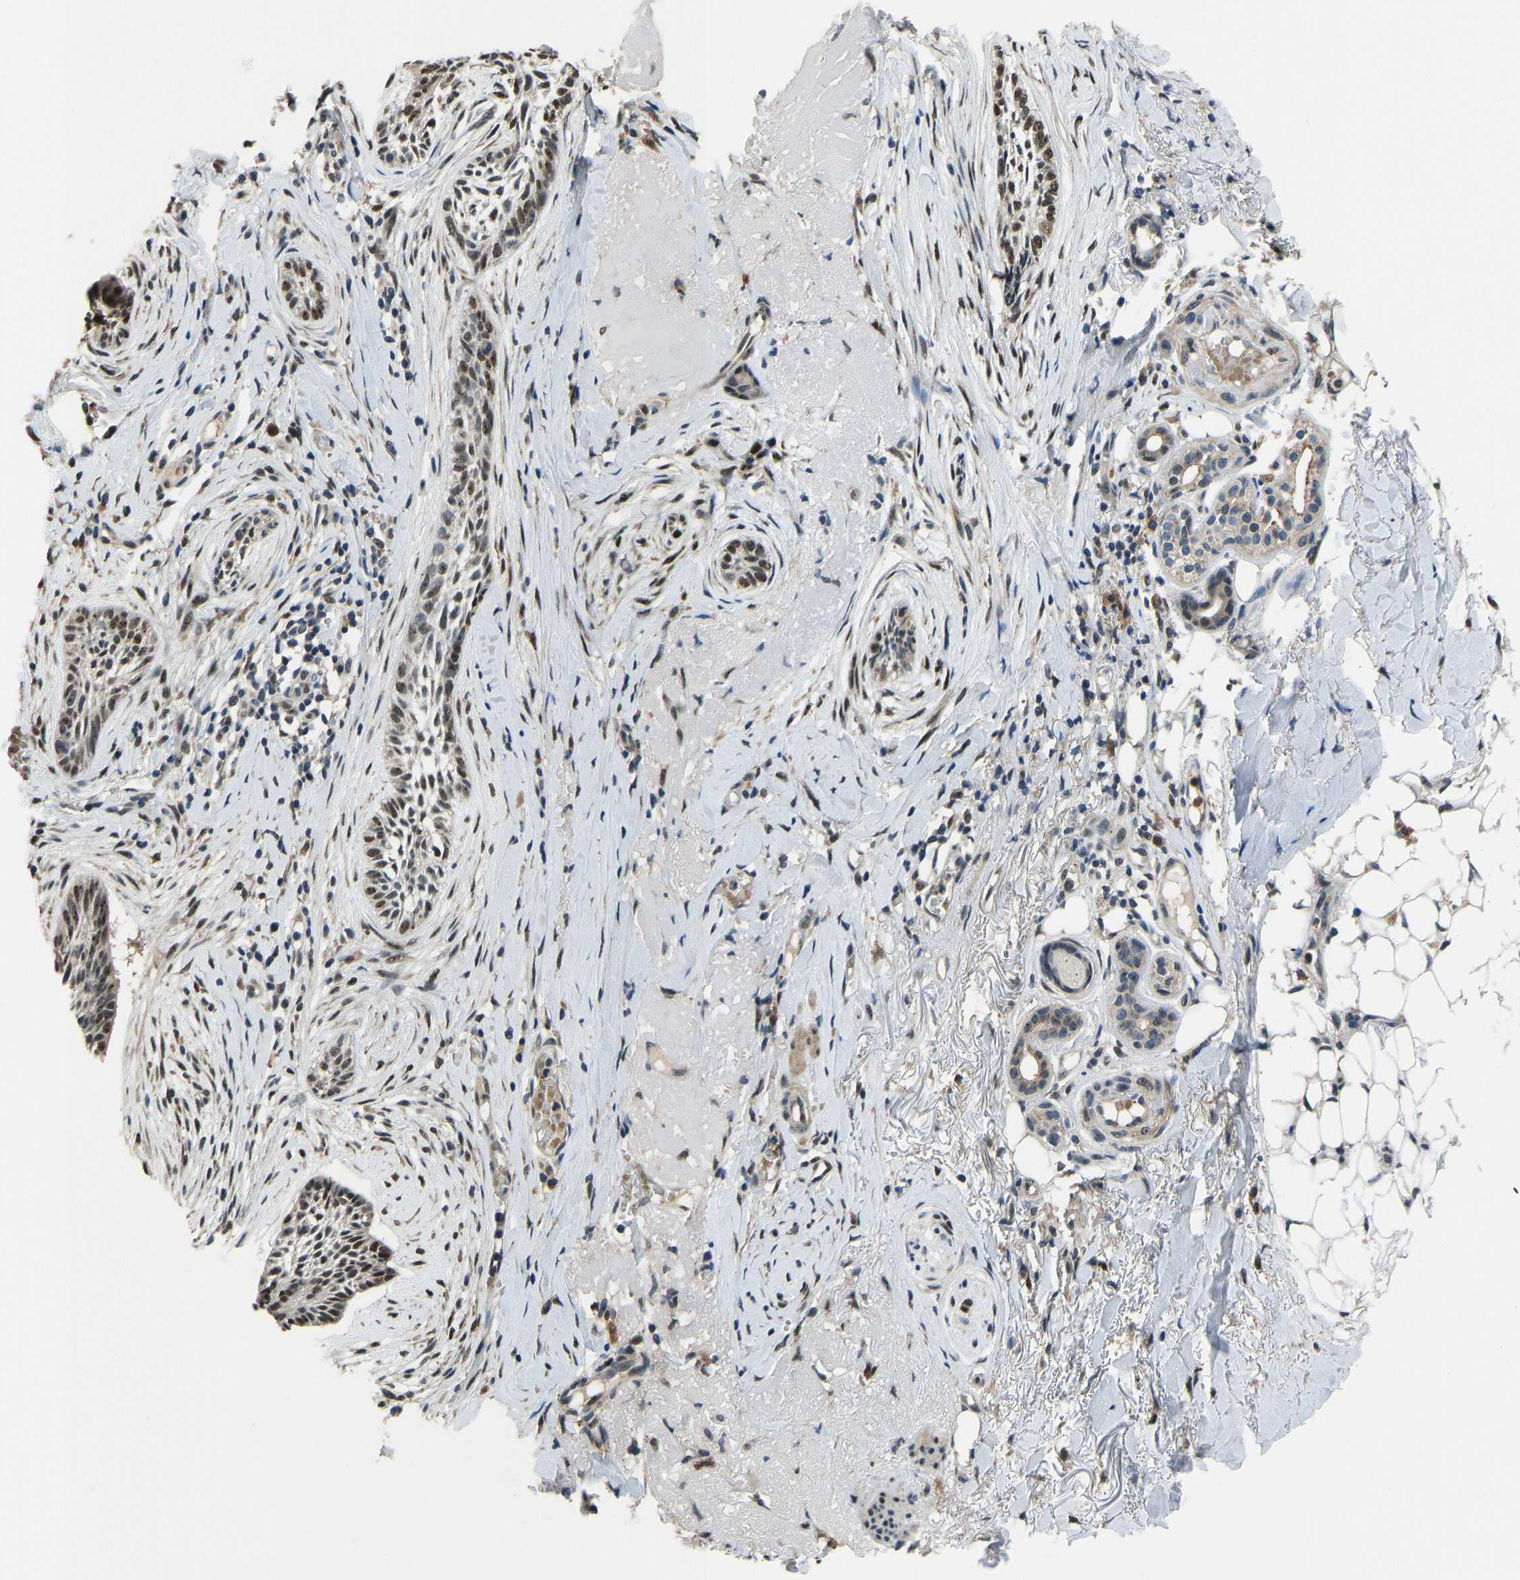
{"staining": {"intensity": "moderate", "quantity": ">75%", "location": "nuclear"}, "tissue": "skin cancer", "cell_type": "Tumor cells", "image_type": "cancer", "snomed": [{"axis": "morphology", "description": "Basal cell carcinoma"}, {"axis": "topography", "description": "Skin"}], "caption": "Protein expression analysis of human skin basal cell carcinoma reveals moderate nuclear staining in approximately >75% of tumor cells.", "gene": "FOS", "patient": {"sex": "female", "age": 88}}